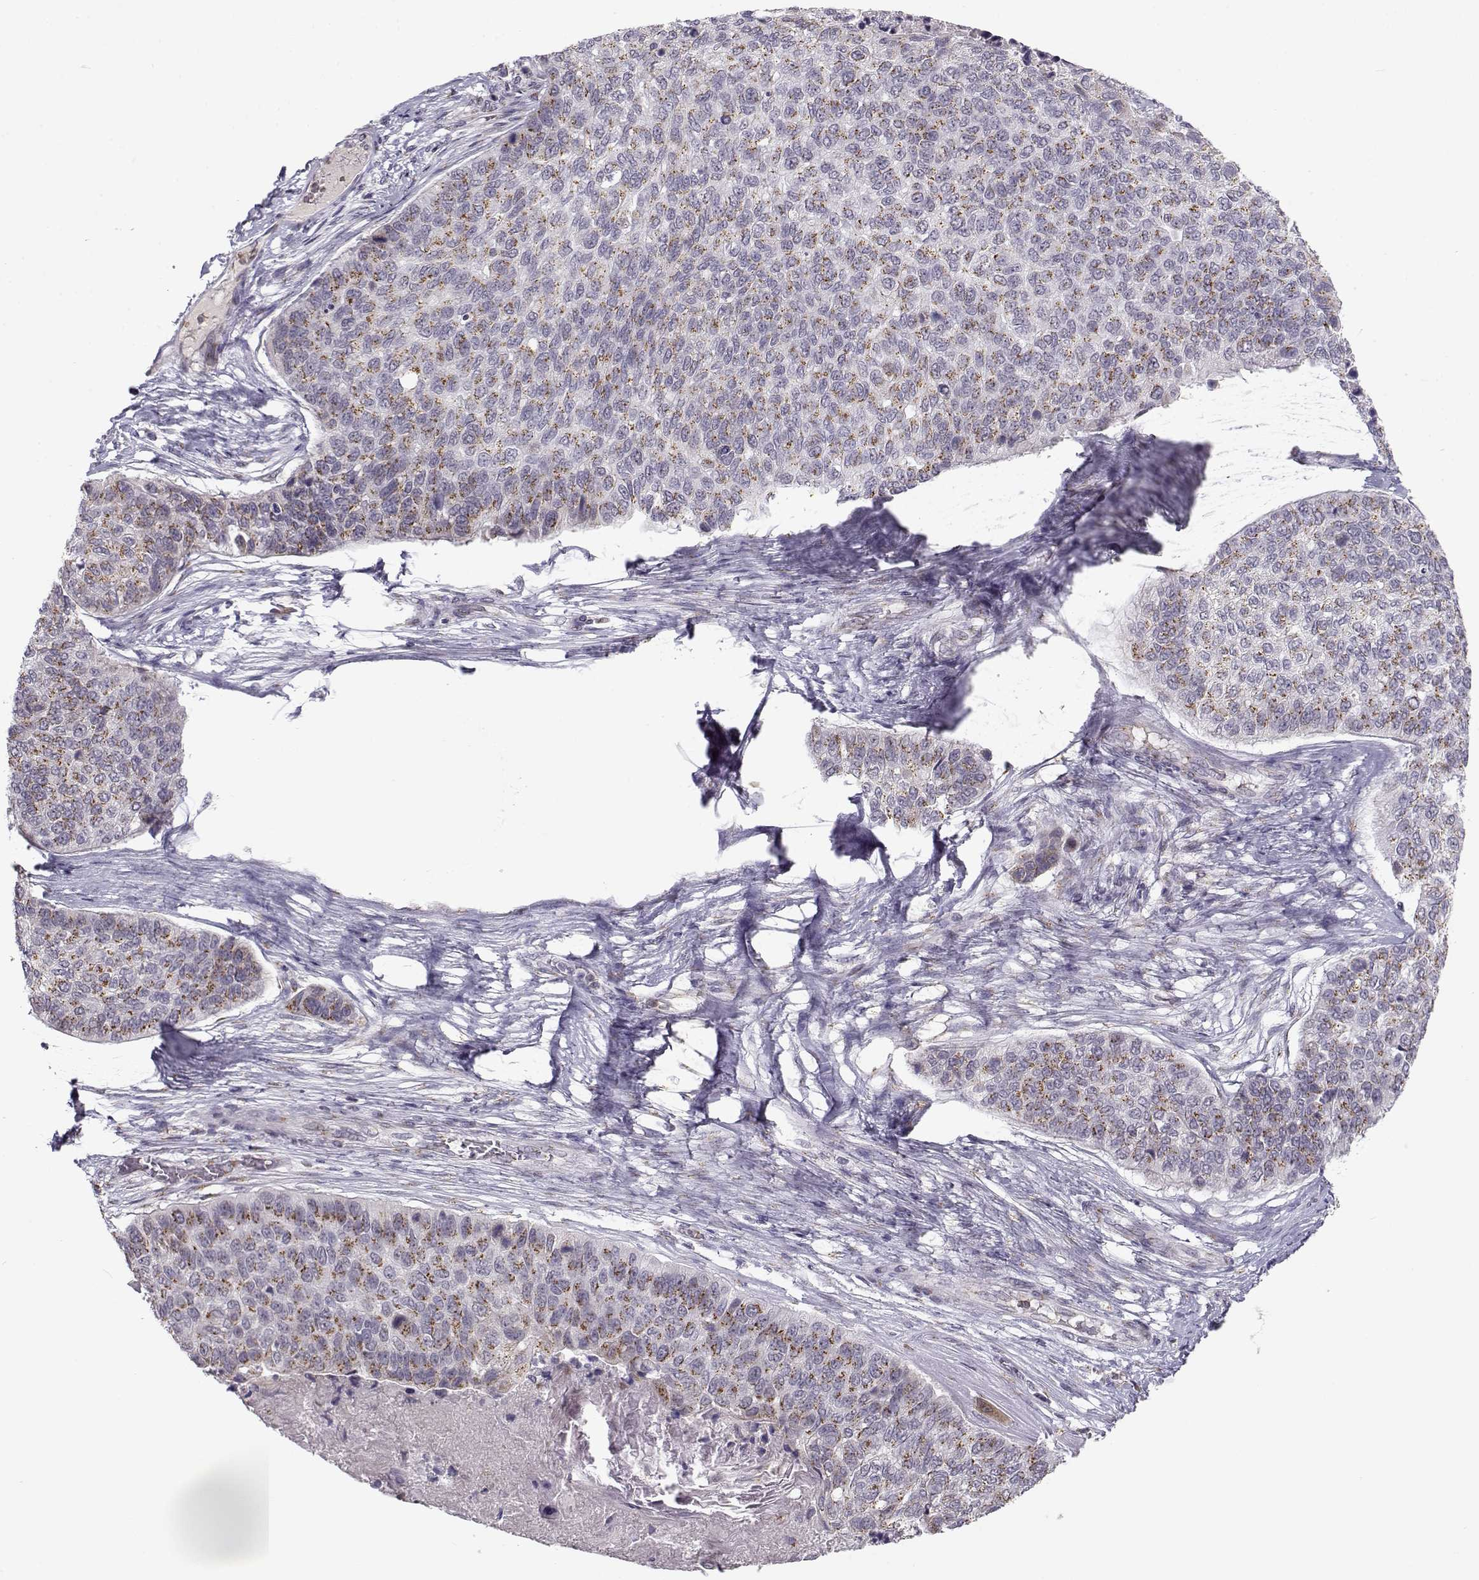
{"staining": {"intensity": "moderate", "quantity": ">75%", "location": "cytoplasmic/membranous"}, "tissue": "lung cancer", "cell_type": "Tumor cells", "image_type": "cancer", "snomed": [{"axis": "morphology", "description": "Squamous cell carcinoma, NOS"}, {"axis": "topography", "description": "Lung"}], "caption": "Immunohistochemical staining of human lung cancer reveals medium levels of moderate cytoplasmic/membranous expression in approximately >75% of tumor cells. The staining was performed using DAB (3,3'-diaminobenzidine), with brown indicating positive protein expression. Nuclei are stained blue with hematoxylin.", "gene": "SLC4A5", "patient": {"sex": "male", "age": 69}}